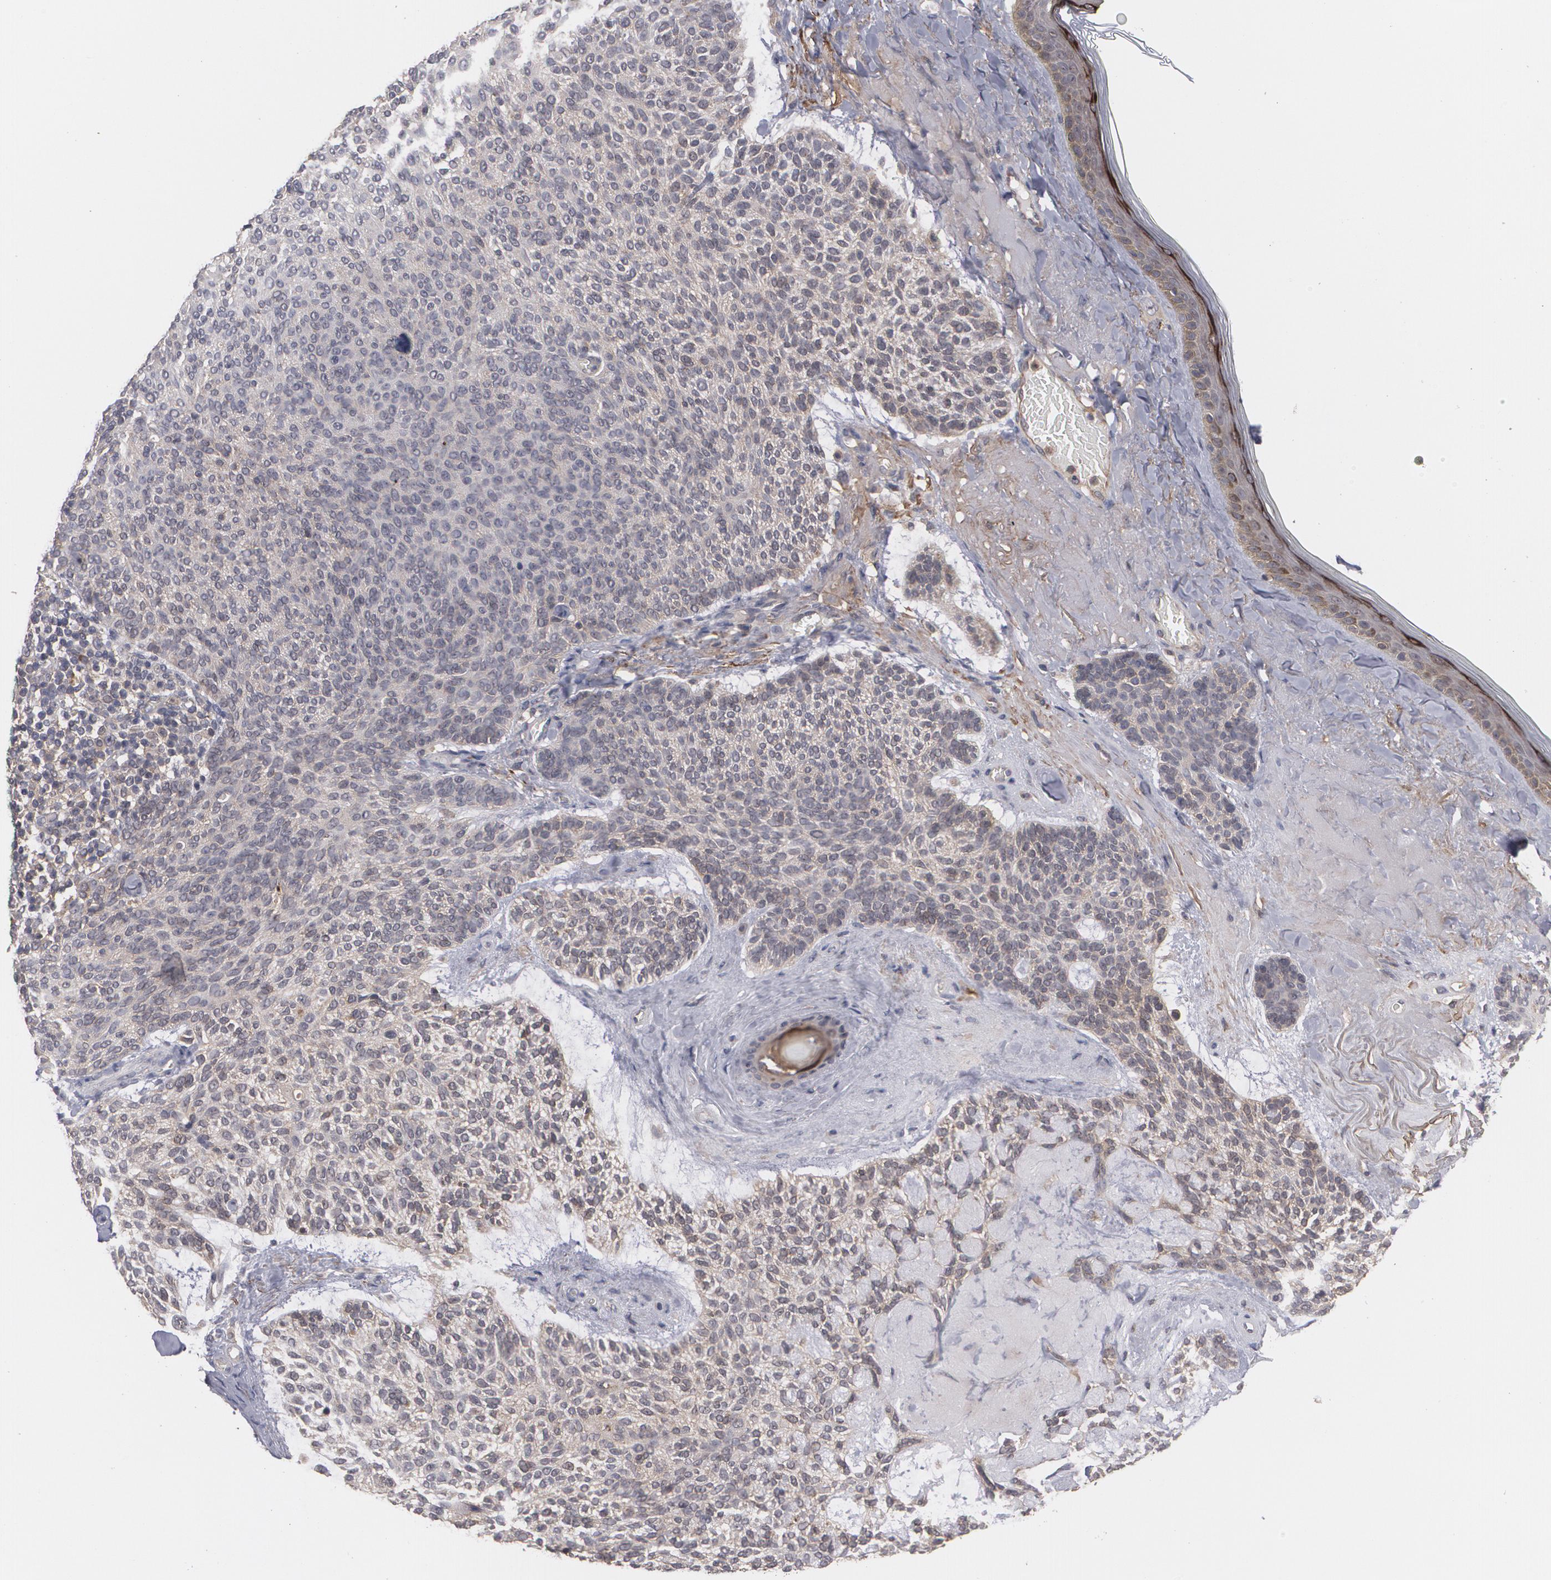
{"staining": {"intensity": "weak", "quantity": ">75%", "location": "cytoplasmic/membranous"}, "tissue": "skin cancer", "cell_type": "Tumor cells", "image_type": "cancer", "snomed": [{"axis": "morphology", "description": "Normal tissue, NOS"}, {"axis": "morphology", "description": "Basal cell carcinoma"}, {"axis": "topography", "description": "Skin"}], "caption": "Skin cancer was stained to show a protein in brown. There is low levels of weak cytoplasmic/membranous positivity in approximately >75% of tumor cells.", "gene": "BMP6", "patient": {"sex": "female", "age": 70}}